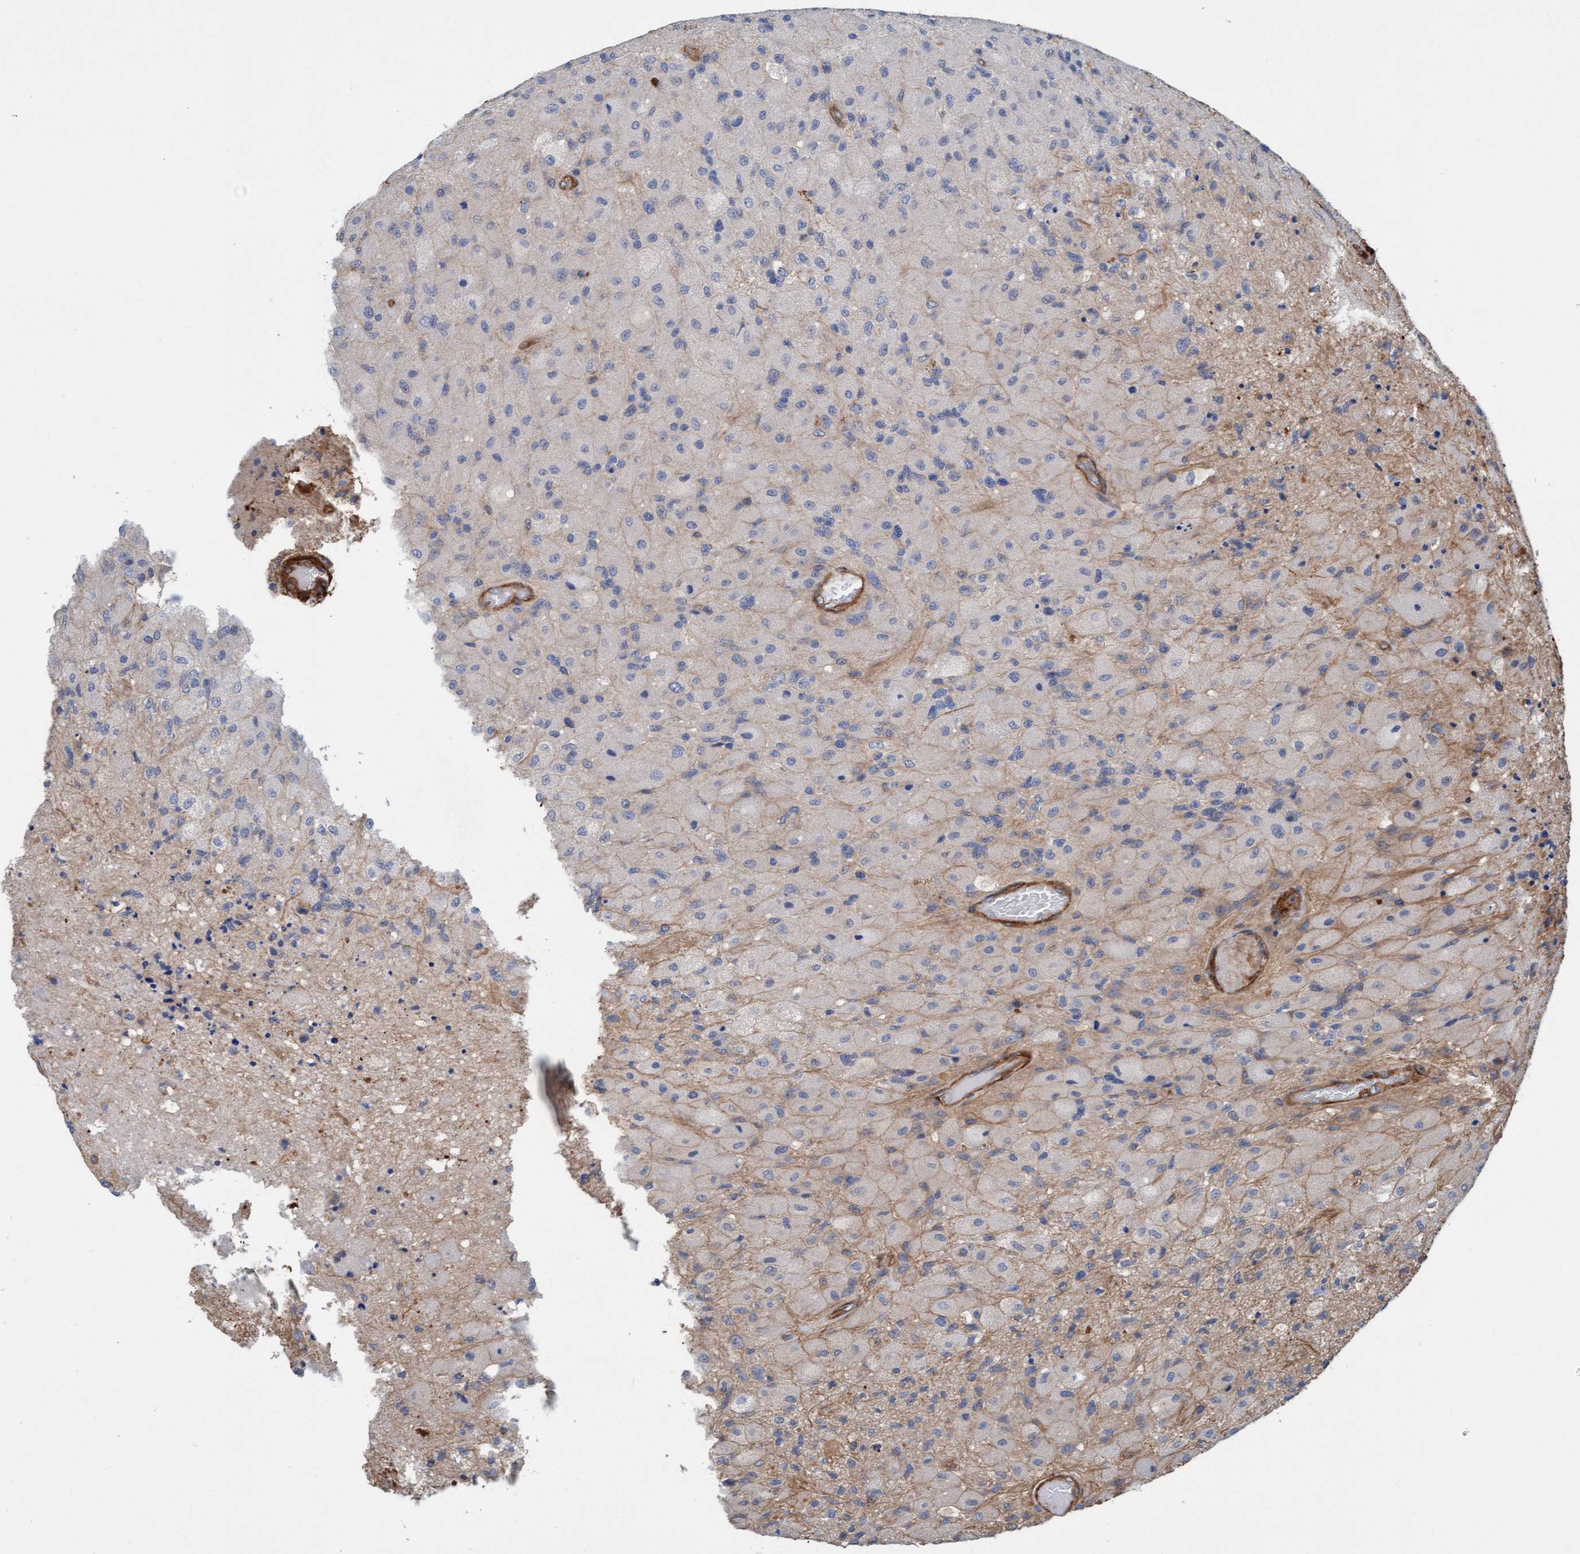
{"staining": {"intensity": "negative", "quantity": "none", "location": "none"}, "tissue": "glioma", "cell_type": "Tumor cells", "image_type": "cancer", "snomed": [{"axis": "morphology", "description": "Normal tissue, NOS"}, {"axis": "morphology", "description": "Glioma, malignant, High grade"}, {"axis": "topography", "description": "Cerebral cortex"}], "caption": "Immunohistochemistry (IHC) image of neoplastic tissue: human malignant high-grade glioma stained with DAB exhibits no significant protein staining in tumor cells. (Stains: DAB IHC with hematoxylin counter stain, Microscopy: brightfield microscopy at high magnification).", "gene": "STXBP4", "patient": {"sex": "male", "age": 77}}